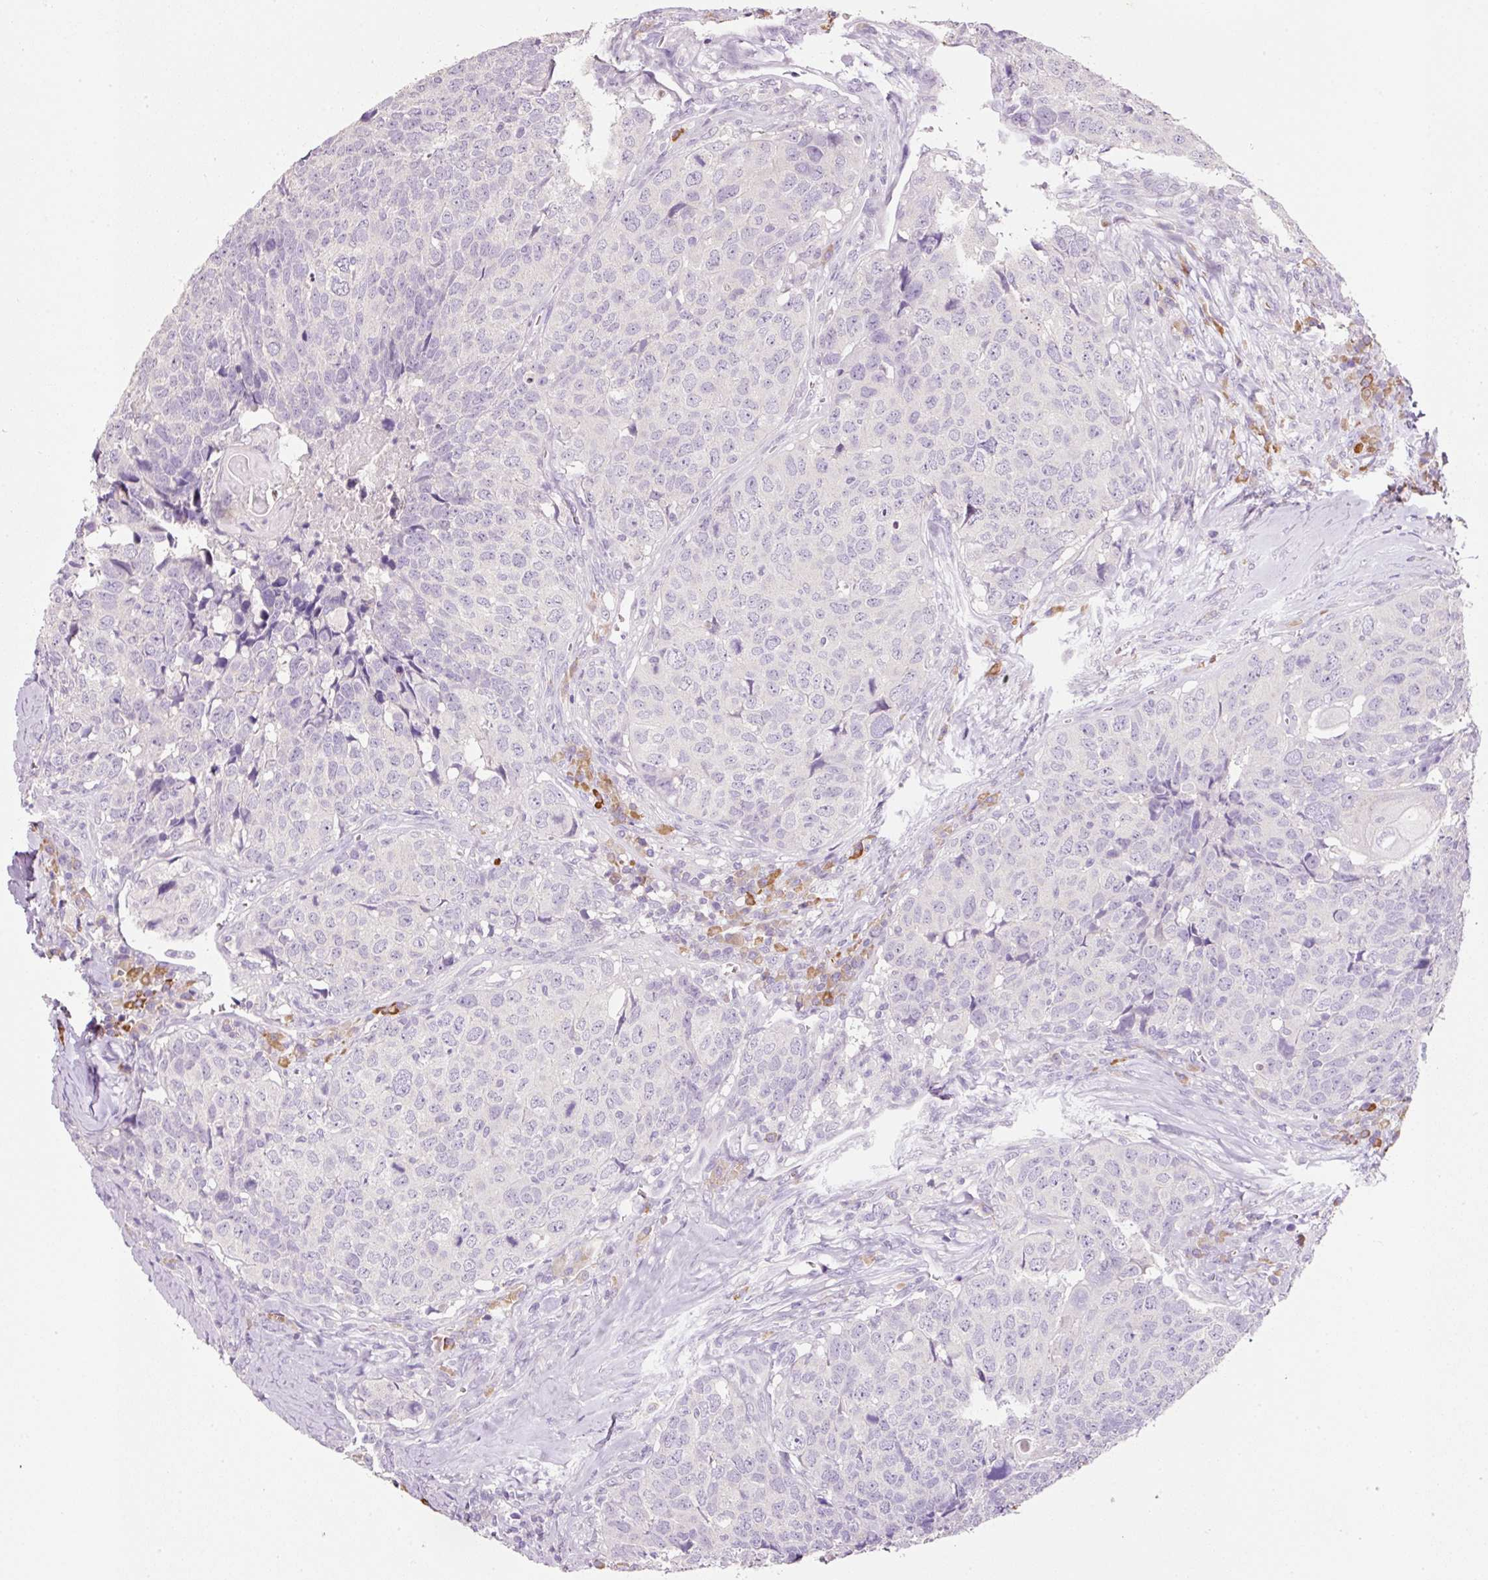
{"staining": {"intensity": "negative", "quantity": "none", "location": "none"}, "tissue": "head and neck cancer", "cell_type": "Tumor cells", "image_type": "cancer", "snomed": [{"axis": "morphology", "description": "Squamous cell carcinoma, NOS"}, {"axis": "topography", "description": "Head-Neck"}], "caption": "Immunohistochemical staining of head and neck squamous cell carcinoma displays no significant staining in tumor cells.", "gene": "TENT5C", "patient": {"sex": "male", "age": 66}}